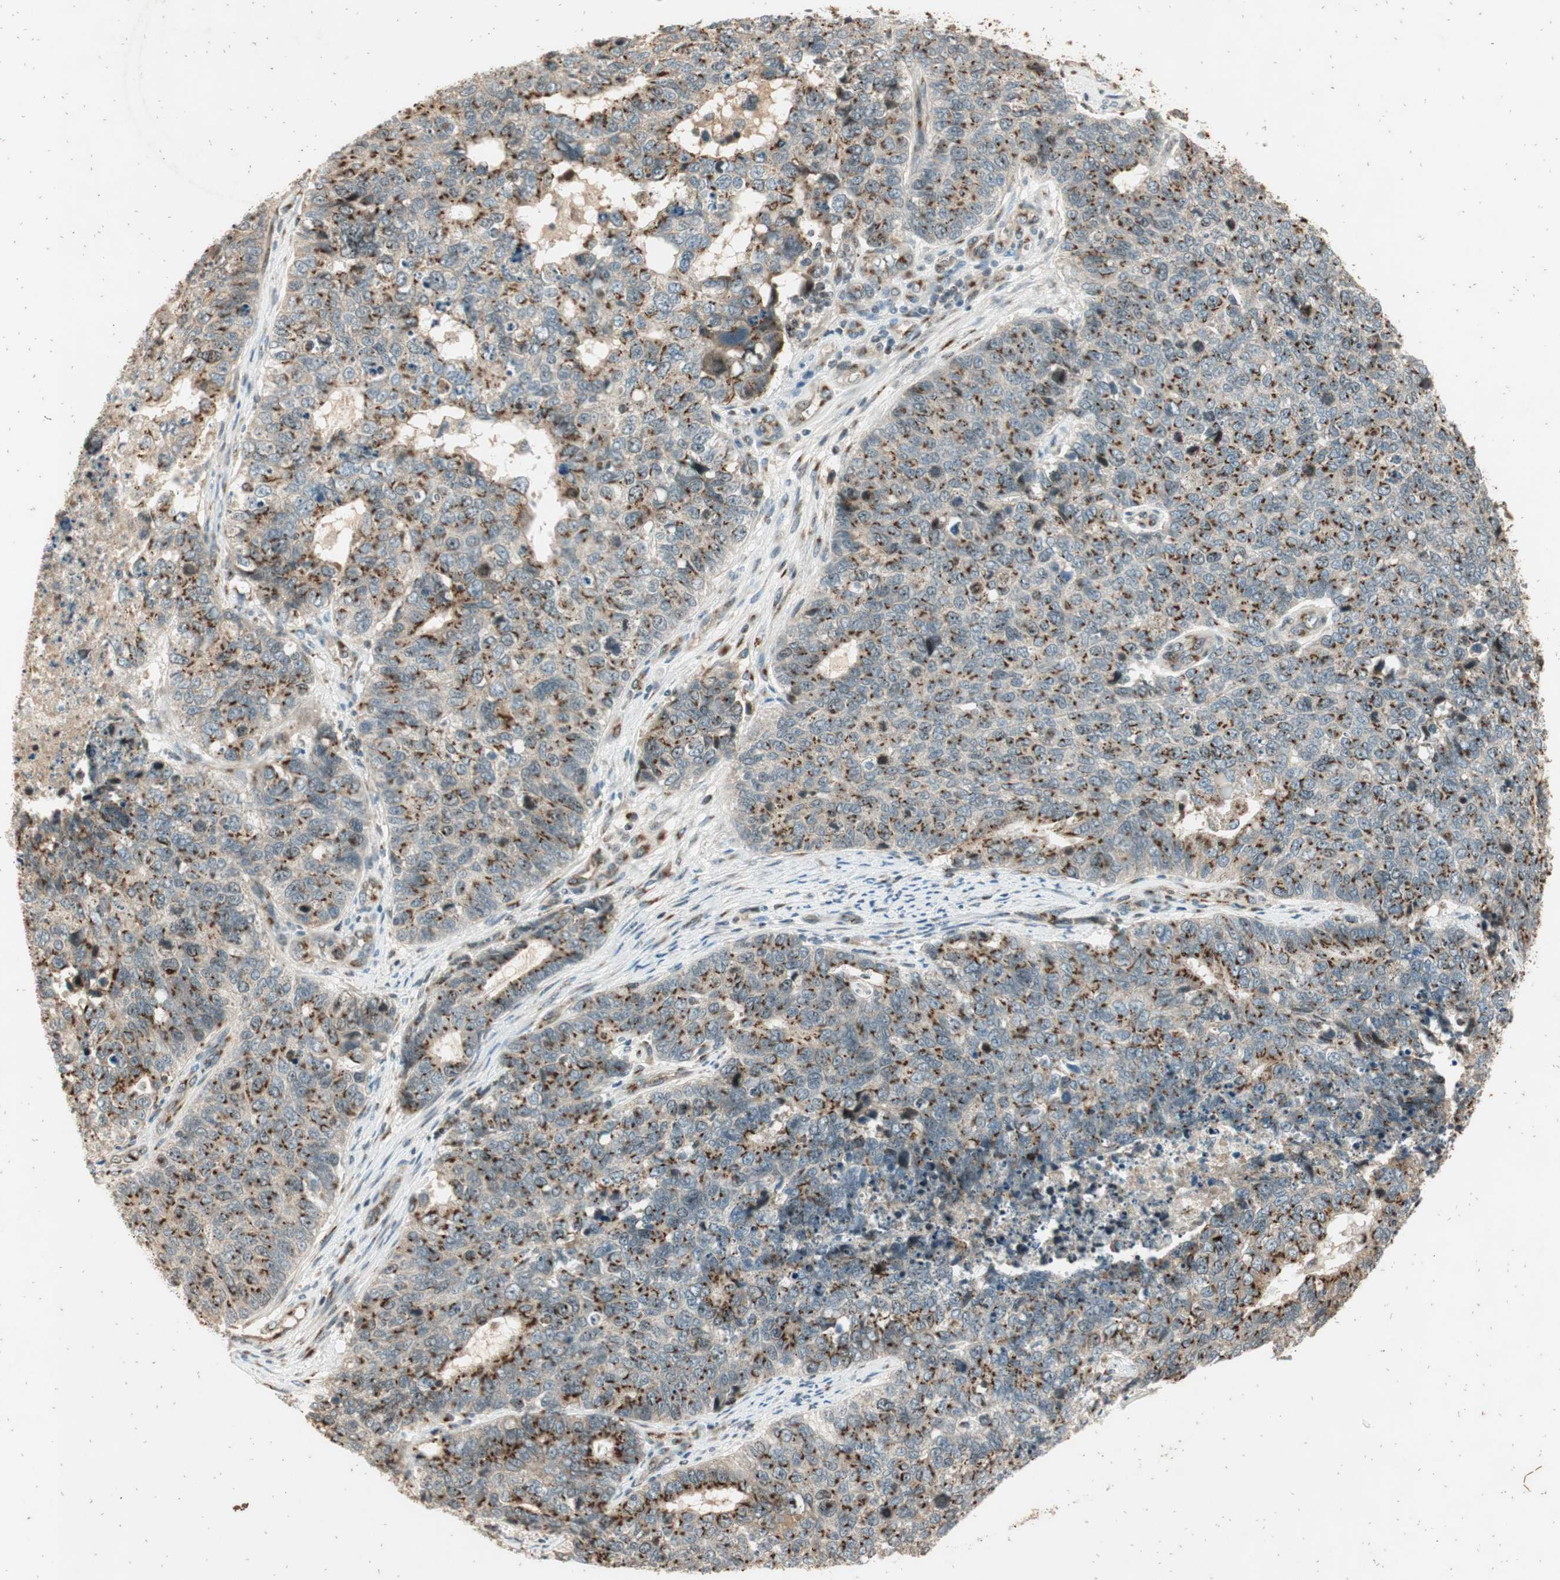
{"staining": {"intensity": "moderate", "quantity": ">75%", "location": "cytoplasmic/membranous"}, "tissue": "cervical cancer", "cell_type": "Tumor cells", "image_type": "cancer", "snomed": [{"axis": "morphology", "description": "Squamous cell carcinoma, NOS"}, {"axis": "topography", "description": "Cervix"}], "caption": "Immunohistochemistry histopathology image of neoplastic tissue: cervical cancer (squamous cell carcinoma) stained using immunohistochemistry reveals medium levels of moderate protein expression localized specifically in the cytoplasmic/membranous of tumor cells, appearing as a cytoplasmic/membranous brown color.", "gene": "NEO1", "patient": {"sex": "female", "age": 63}}